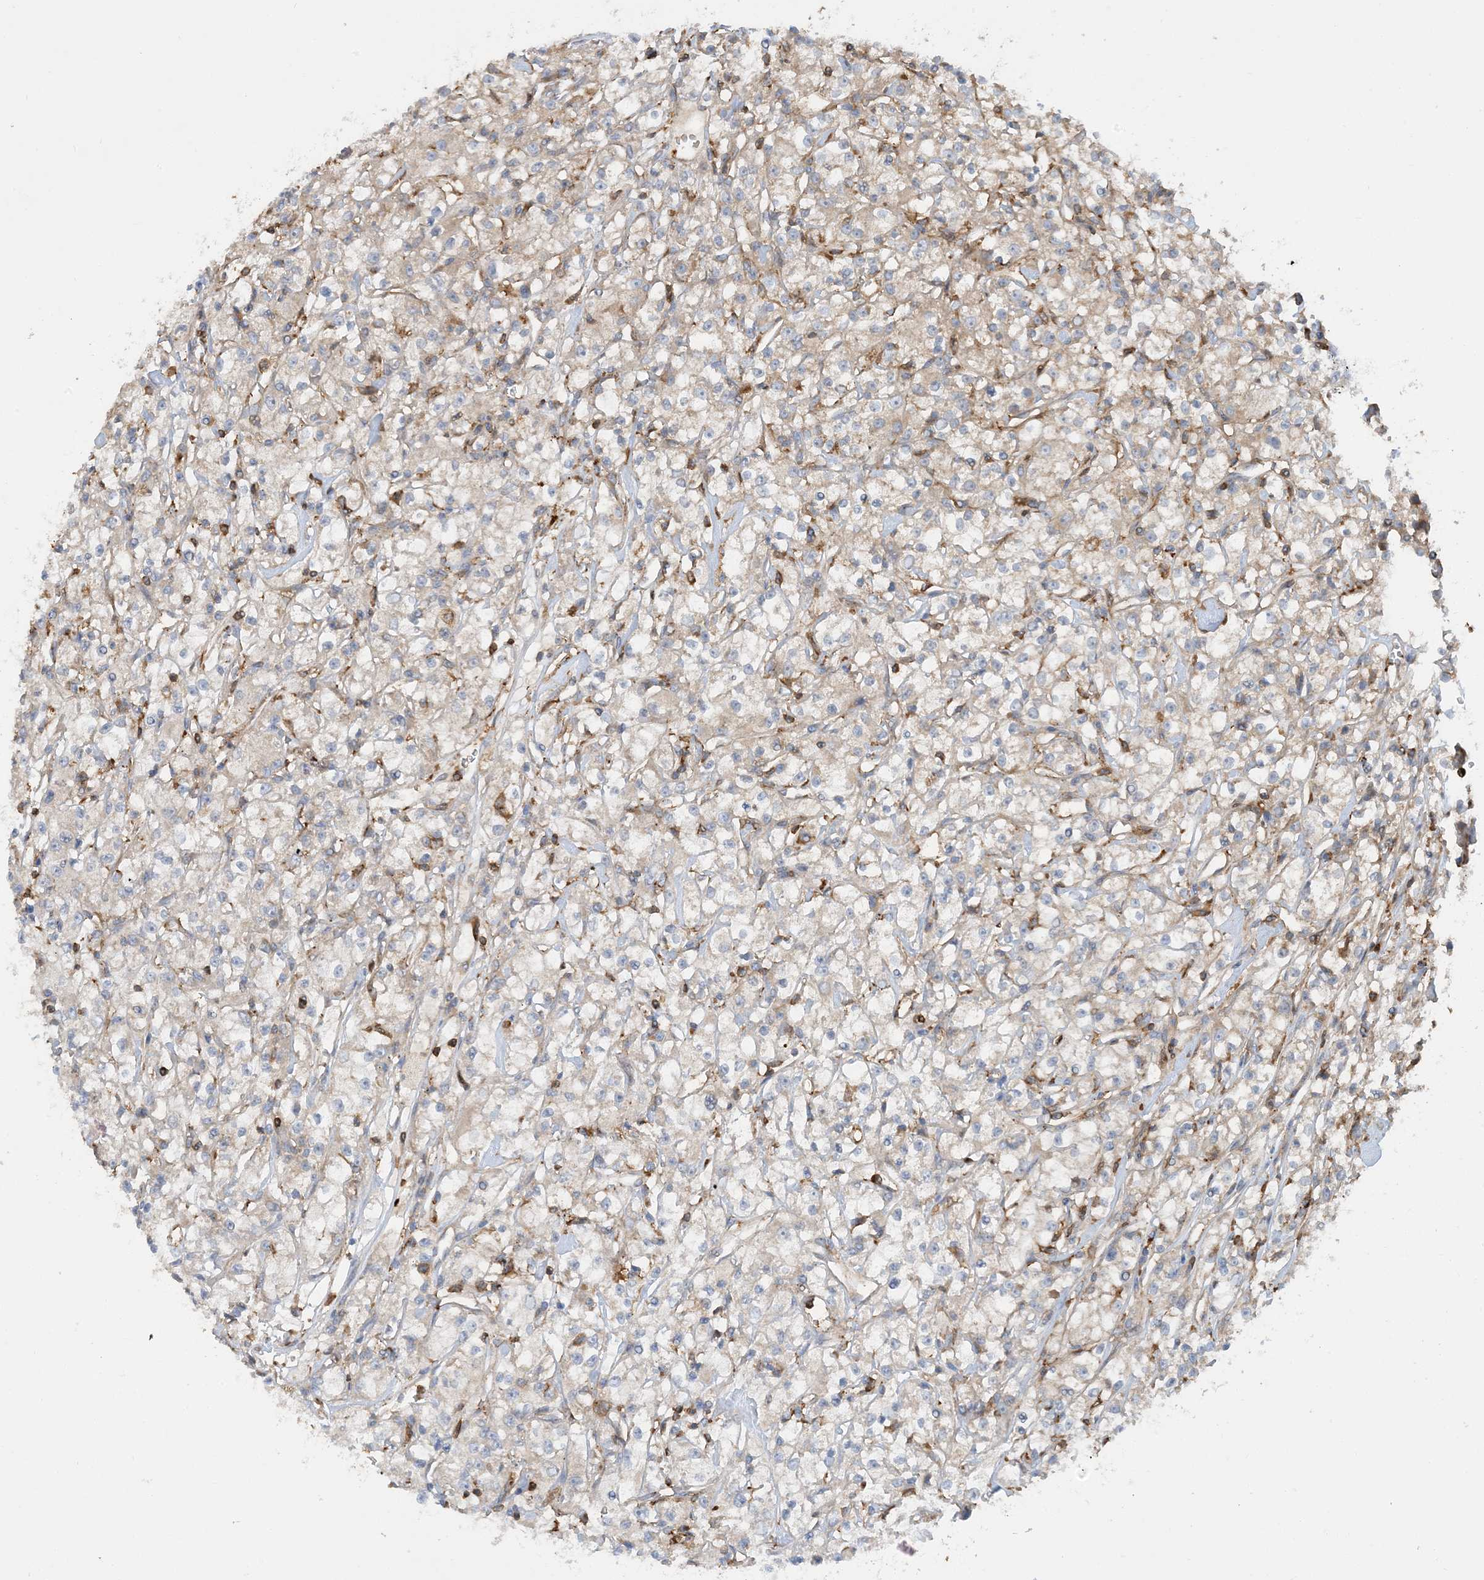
{"staining": {"intensity": "weak", "quantity": "<25%", "location": "cytoplasmic/membranous"}, "tissue": "renal cancer", "cell_type": "Tumor cells", "image_type": "cancer", "snomed": [{"axis": "morphology", "description": "Adenocarcinoma, NOS"}, {"axis": "topography", "description": "Kidney"}], "caption": "IHC histopathology image of neoplastic tissue: renal cancer (adenocarcinoma) stained with DAB (3,3'-diaminobenzidine) demonstrates no significant protein expression in tumor cells.", "gene": "SFMBT2", "patient": {"sex": "female", "age": 59}}